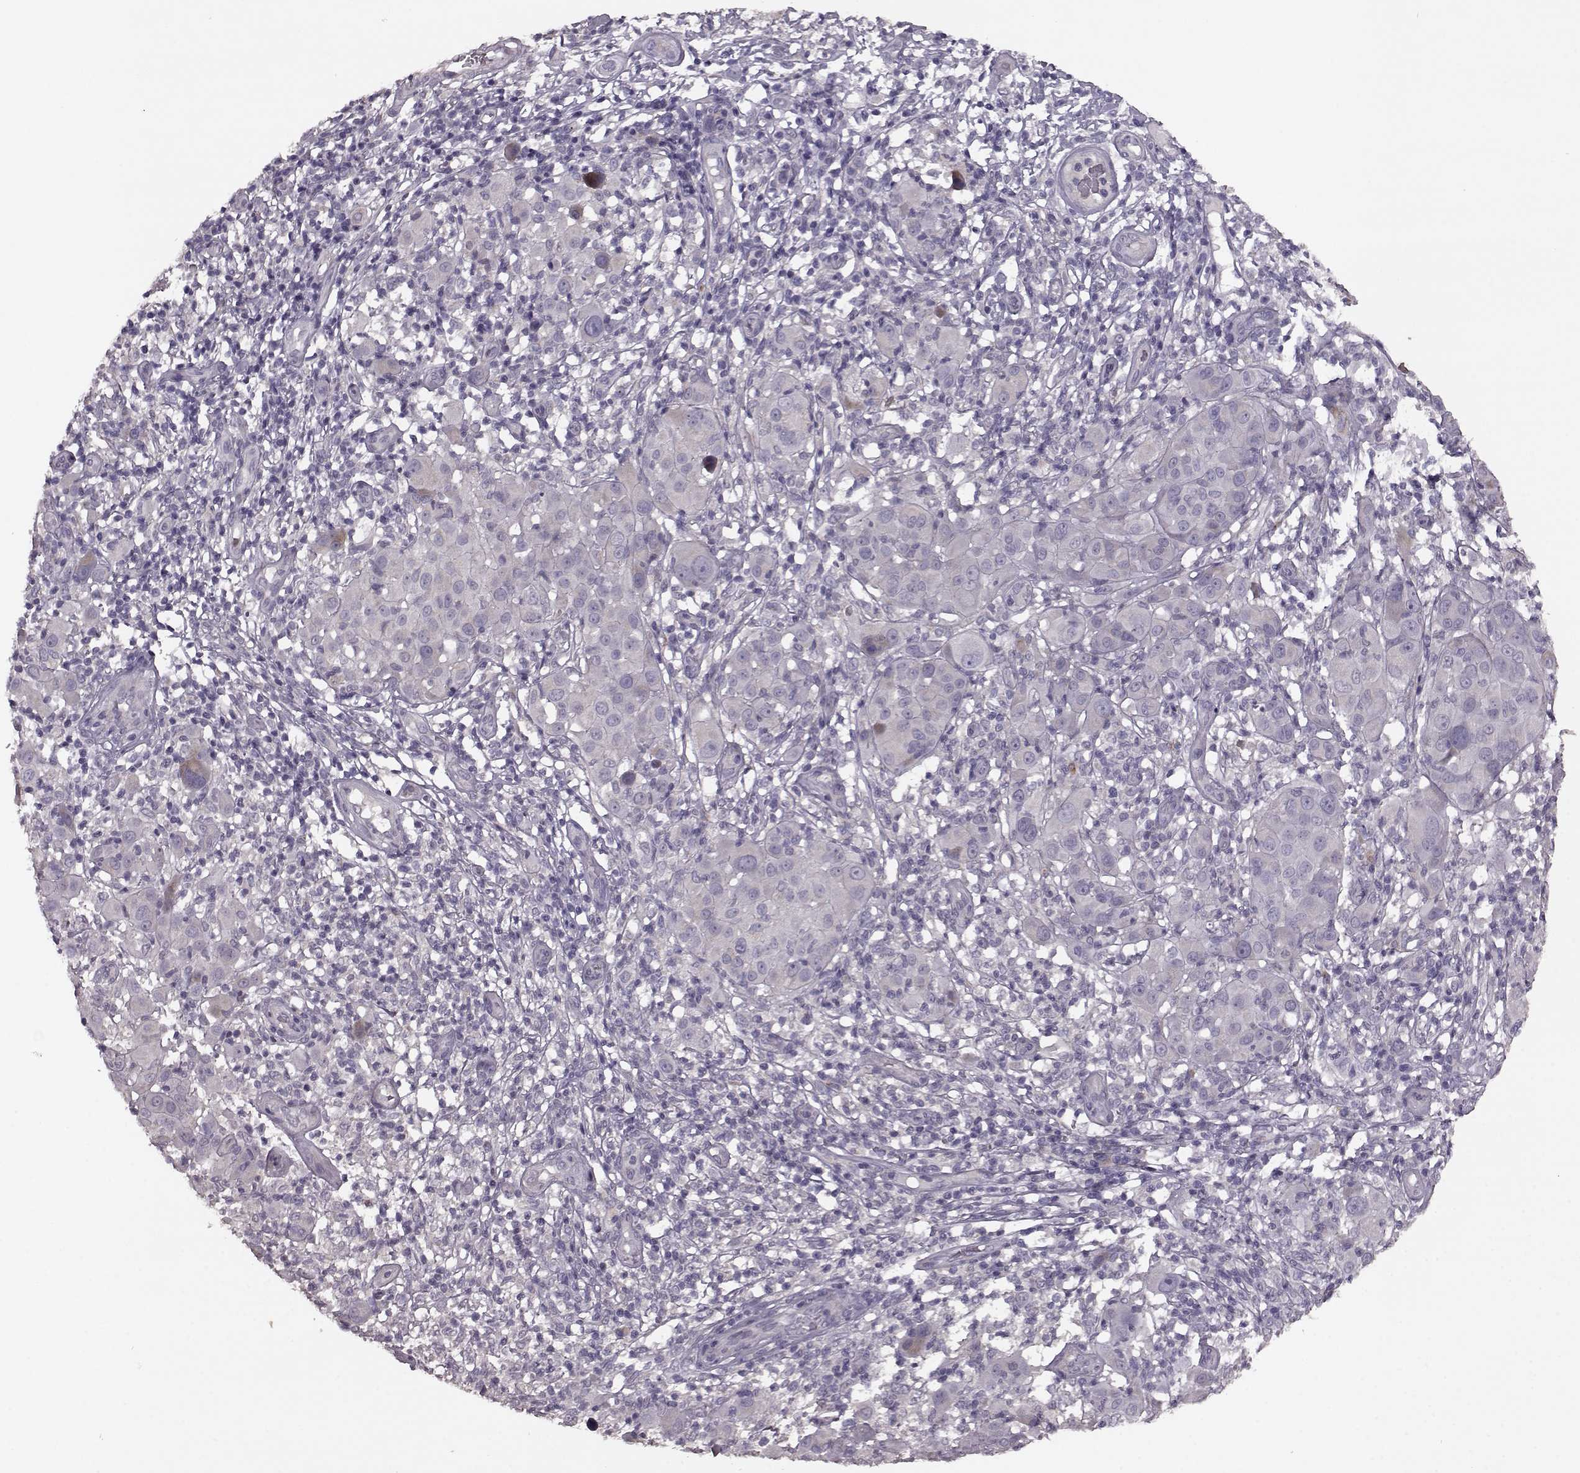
{"staining": {"intensity": "negative", "quantity": "none", "location": "none"}, "tissue": "melanoma", "cell_type": "Tumor cells", "image_type": "cancer", "snomed": [{"axis": "morphology", "description": "Malignant melanoma, NOS"}, {"axis": "topography", "description": "Skin"}], "caption": "Tumor cells show no significant protein staining in malignant melanoma.", "gene": "SLC52A3", "patient": {"sex": "female", "age": 87}}